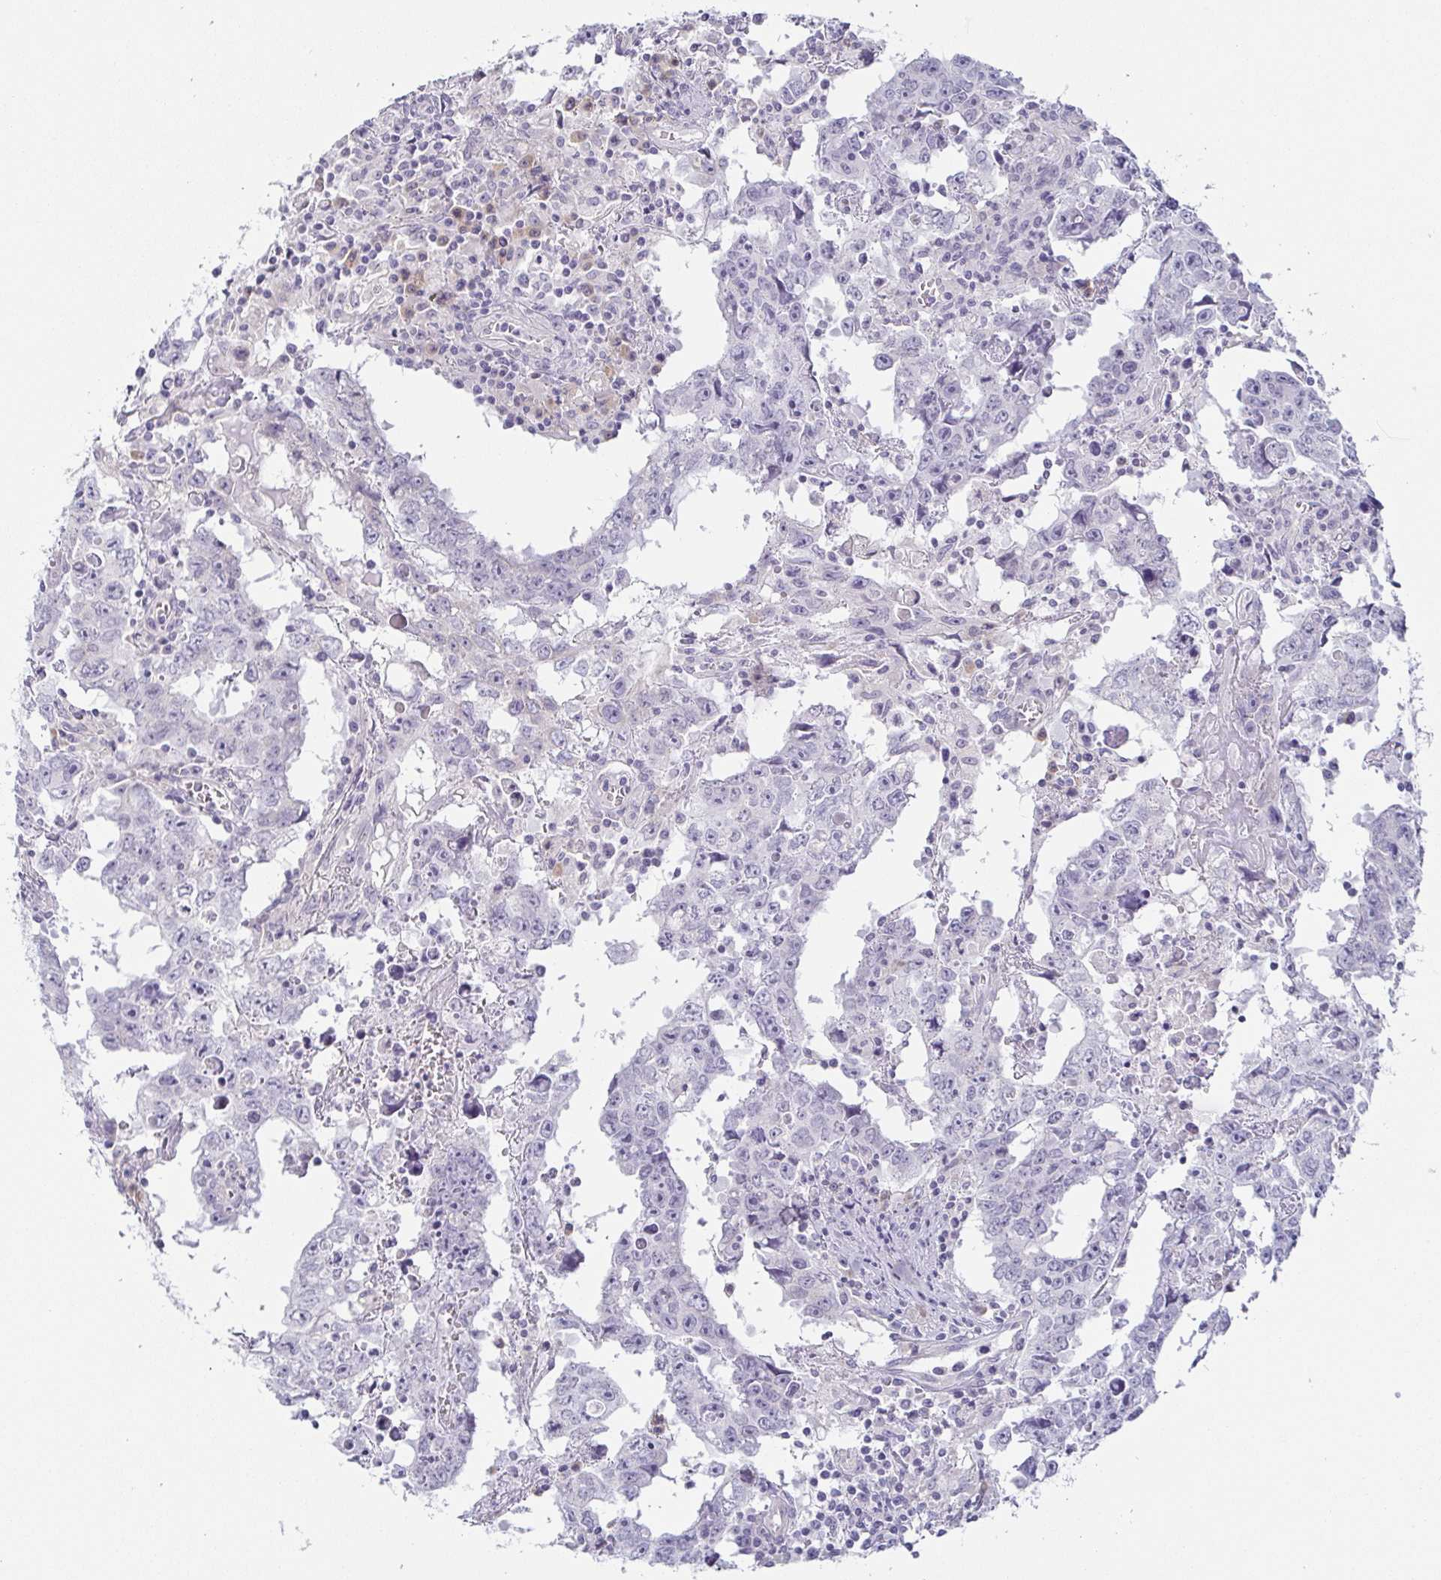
{"staining": {"intensity": "negative", "quantity": "none", "location": "none"}, "tissue": "testis cancer", "cell_type": "Tumor cells", "image_type": "cancer", "snomed": [{"axis": "morphology", "description": "Carcinoma, Embryonal, NOS"}, {"axis": "topography", "description": "Testis"}], "caption": "A histopathology image of human testis cancer (embryonal carcinoma) is negative for staining in tumor cells.", "gene": "PRR27", "patient": {"sex": "male", "age": 22}}